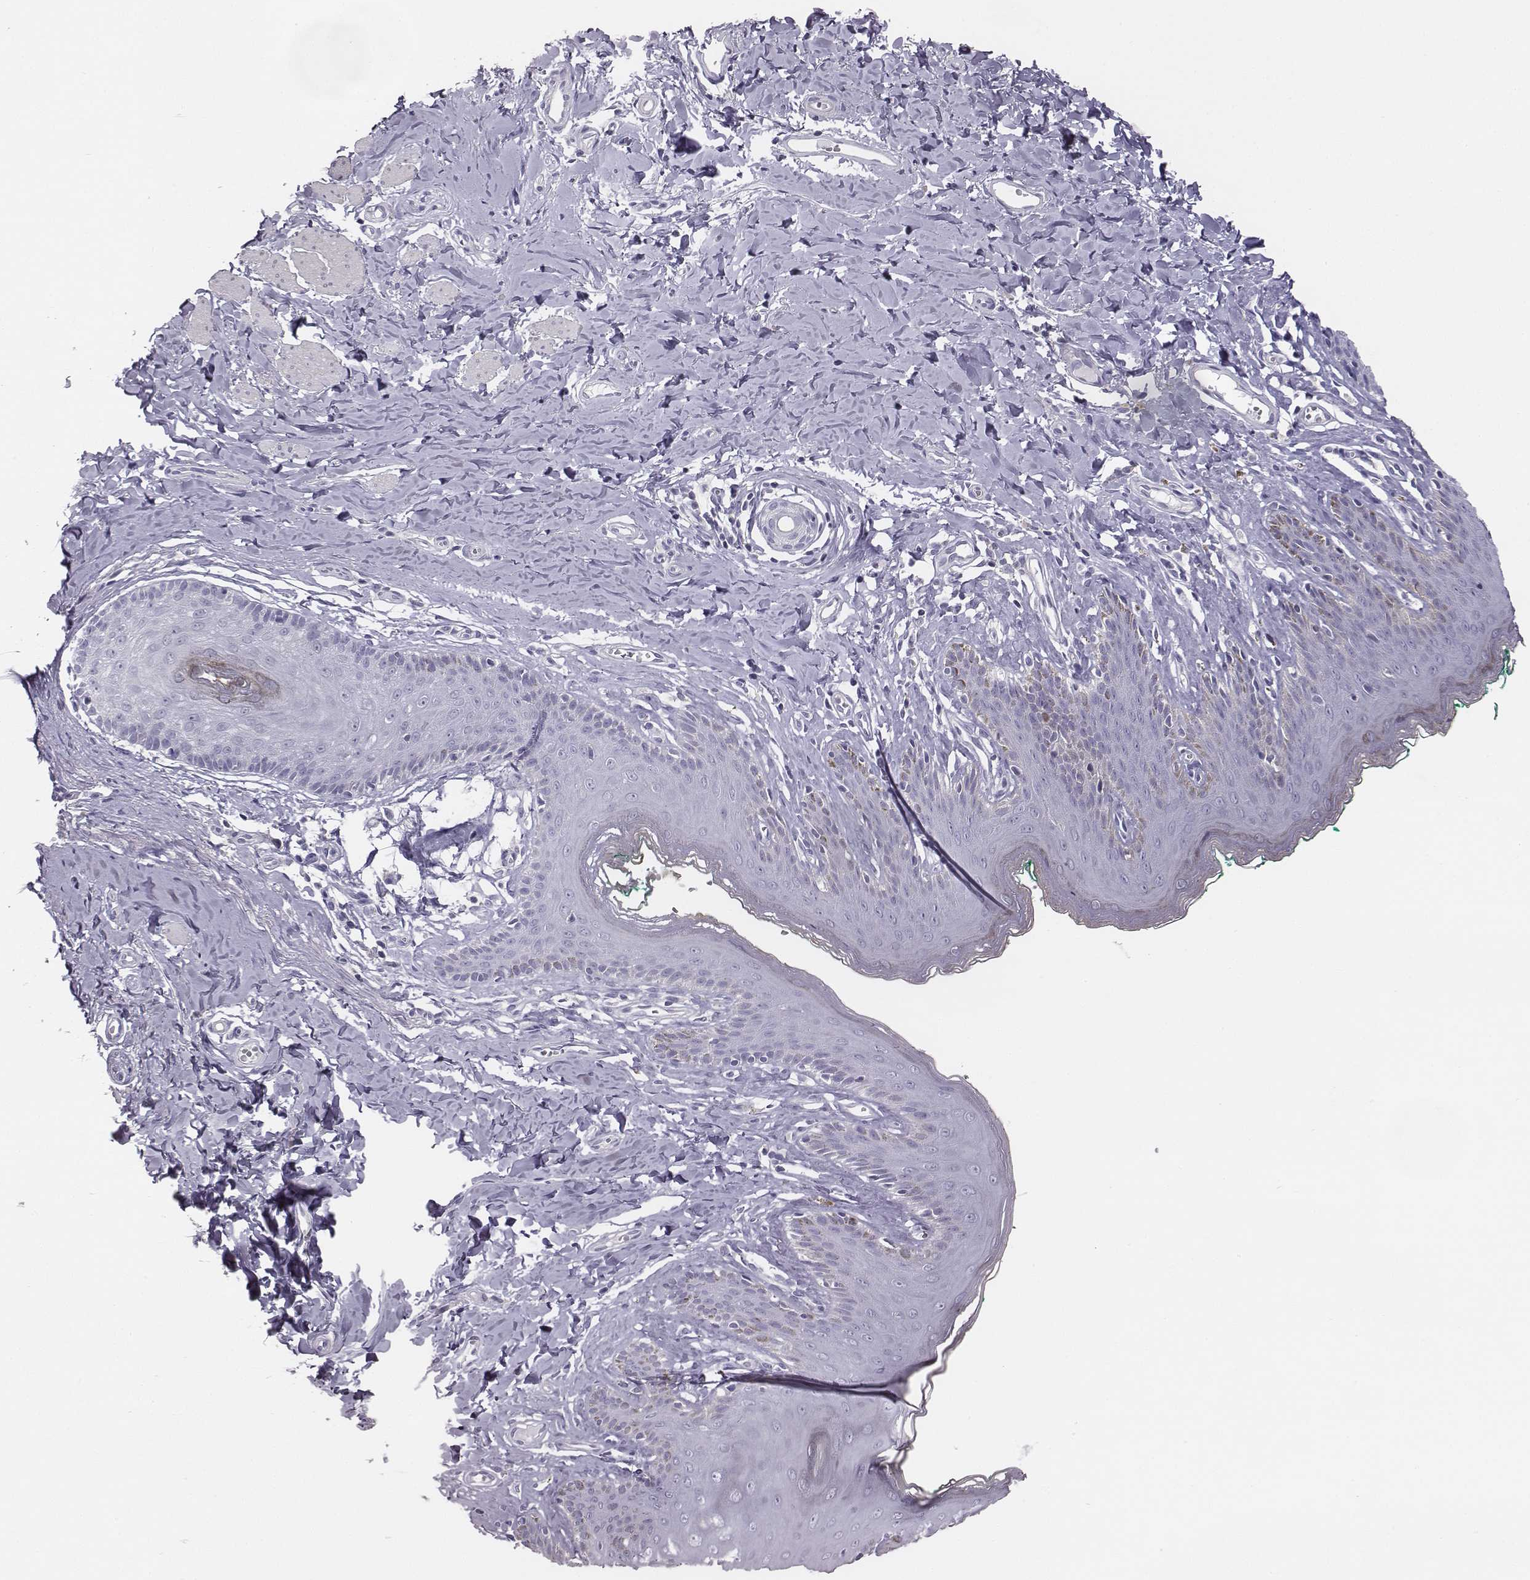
{"staining": {"intensity": "negative", "quantity": "none", "location": "none"}, "tissue": "skin", "cell_type": "Epidermal cells", "image_type": "normal", "snomed": [{"axis": "morphology", "description": "Normal tissue, NOS"}, {"axis": "topography", "description": "Vulva"}], "caption": "This is an immunohistochemistry (IHC) image of unremarkable skin. There is no expression in epidermal cells.", "gene": "ADAM7", "patient": {"sex": "female", "age": 66}}